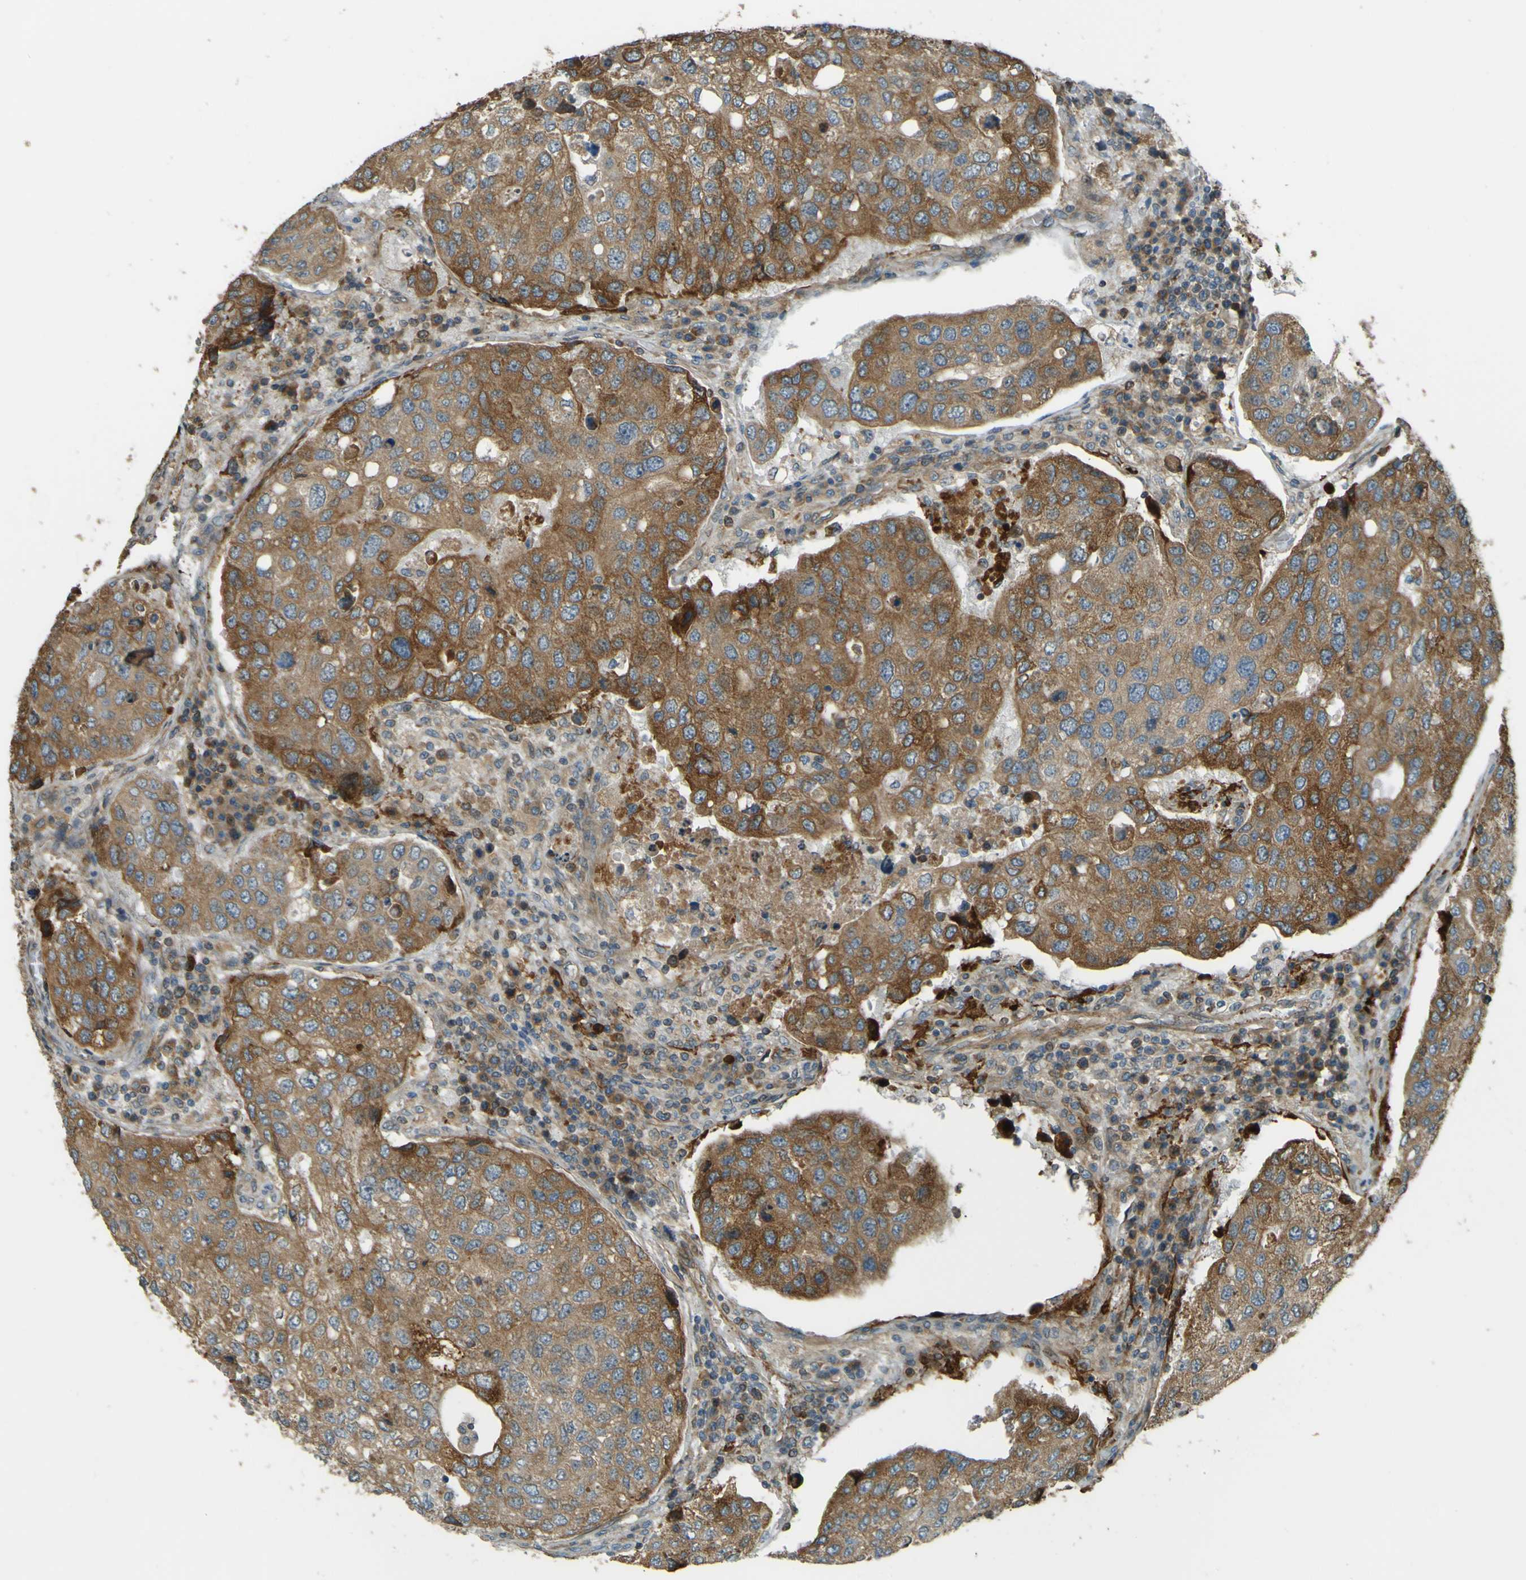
{"staining": {"intensity": "moderate", "quantity": ">75%", "location": "cytoplasmic/membranous"}, "tissue": "urothelial cancer", "cell_type": "Tumor cells", "image_type": "cancer", "snomed": [{"axis": "morphology", "description": "Urothelial carcinoma, High grade"}, {"axis": "topography", "description": "Lymph node"}, {"axis": "topography", "description": "Urinary bladder"}], "caption": "A photomicrograph of human urothelial carcinoma (high-grade) stained for a protein exhibits moderate cytoplasmic/membranous brown staining in tumor cells.", "gene": "LPCAT1", "patient": {"sex": "male", "age": 51}}